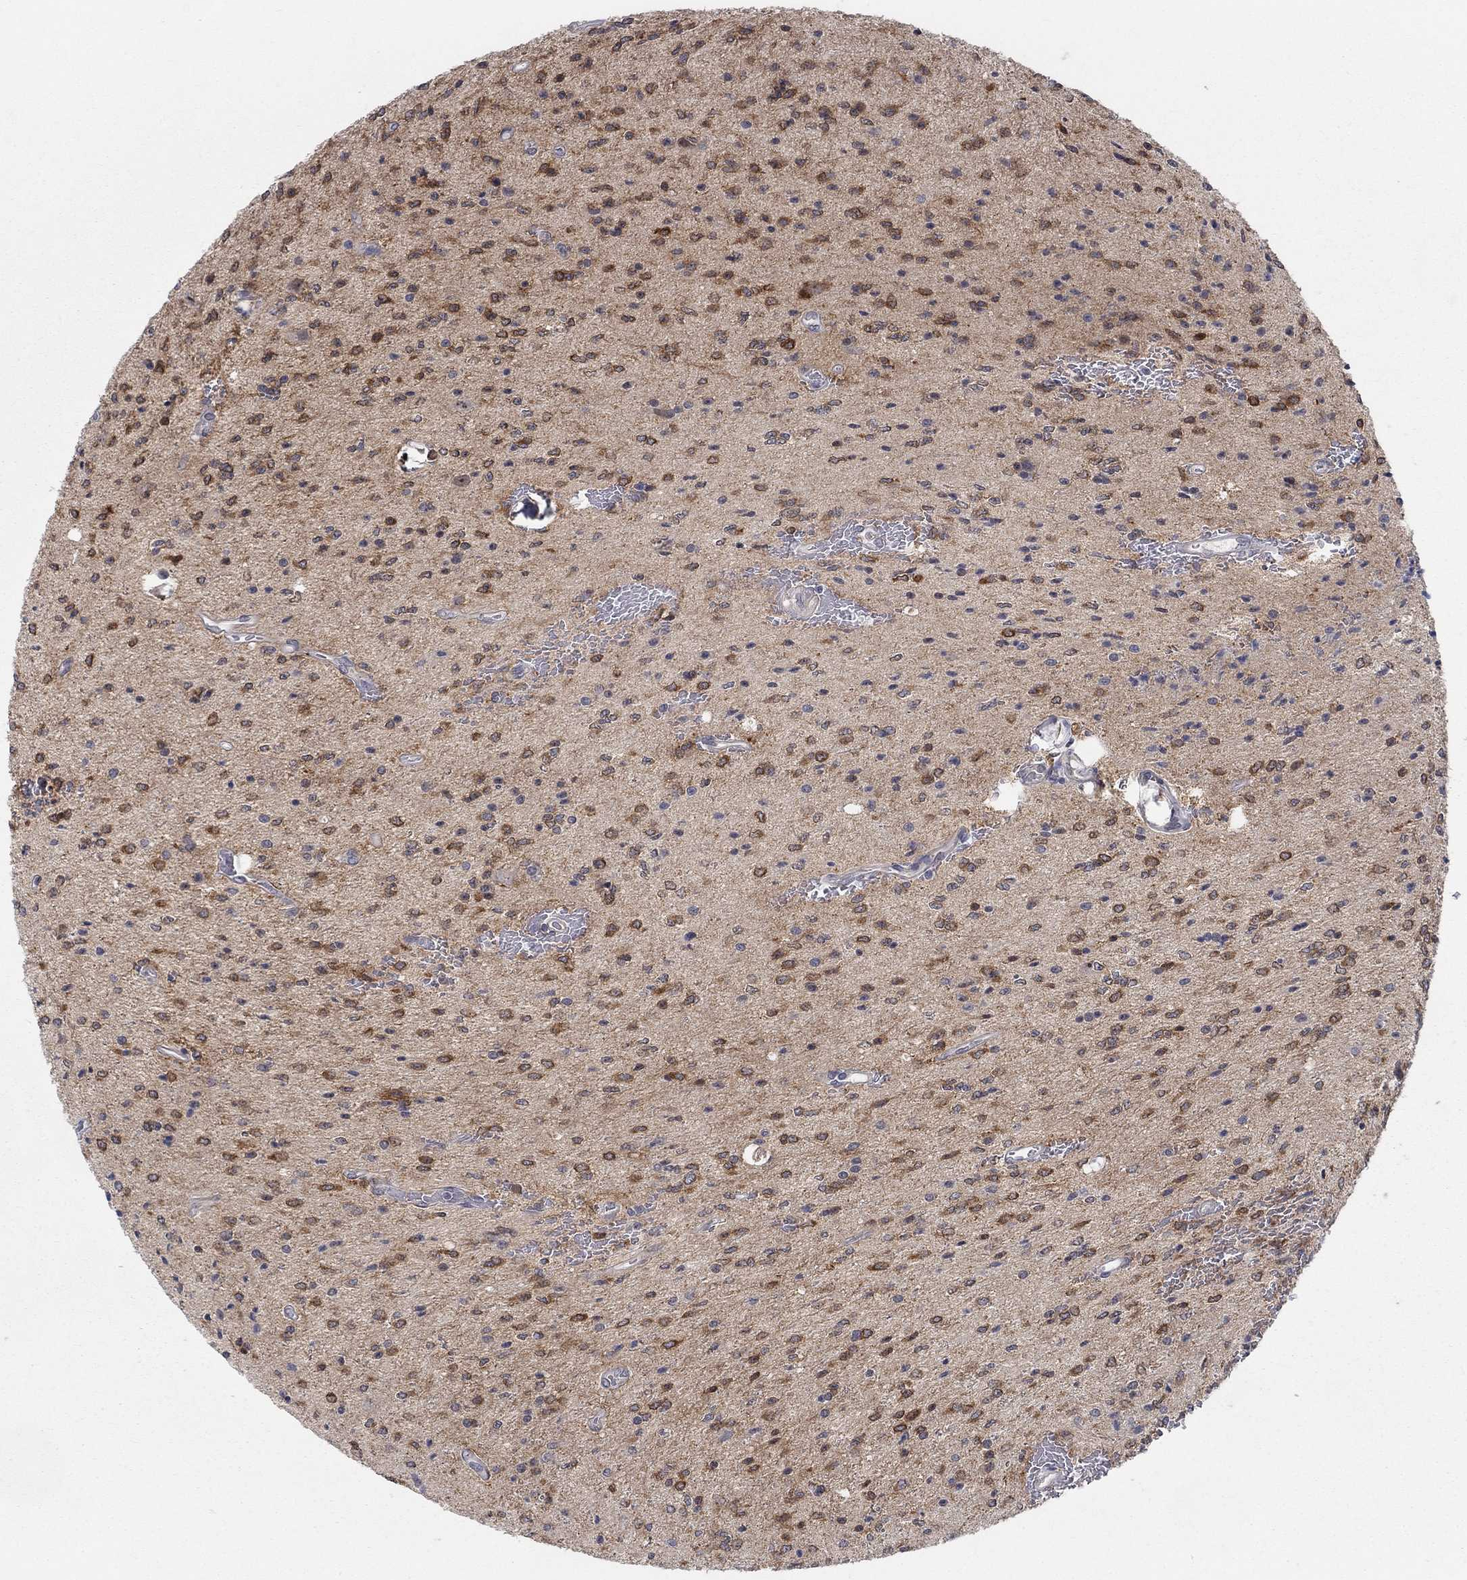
{"staining": {"intensity": "strong", "quantity": "25%-75%", "location": "cytoplasmic/membranous"}, "tissue": "glioma", "cell_type": "Tumor cells", "image_type": "cancer", "snomed": [{"axis": "morphology", "description": "Glioma, malignant, Low grade"}, {"axis": "topography", "description": "Brain"}], "caption": "Low-grade glioma (malignant) stained for a protein (brown) displays strong cytoplasmic/membranous positive staining in about 25%-75% of tumor cells.", "gene": "MTSS2", "patient": {"sex": "male", "age": 67}}